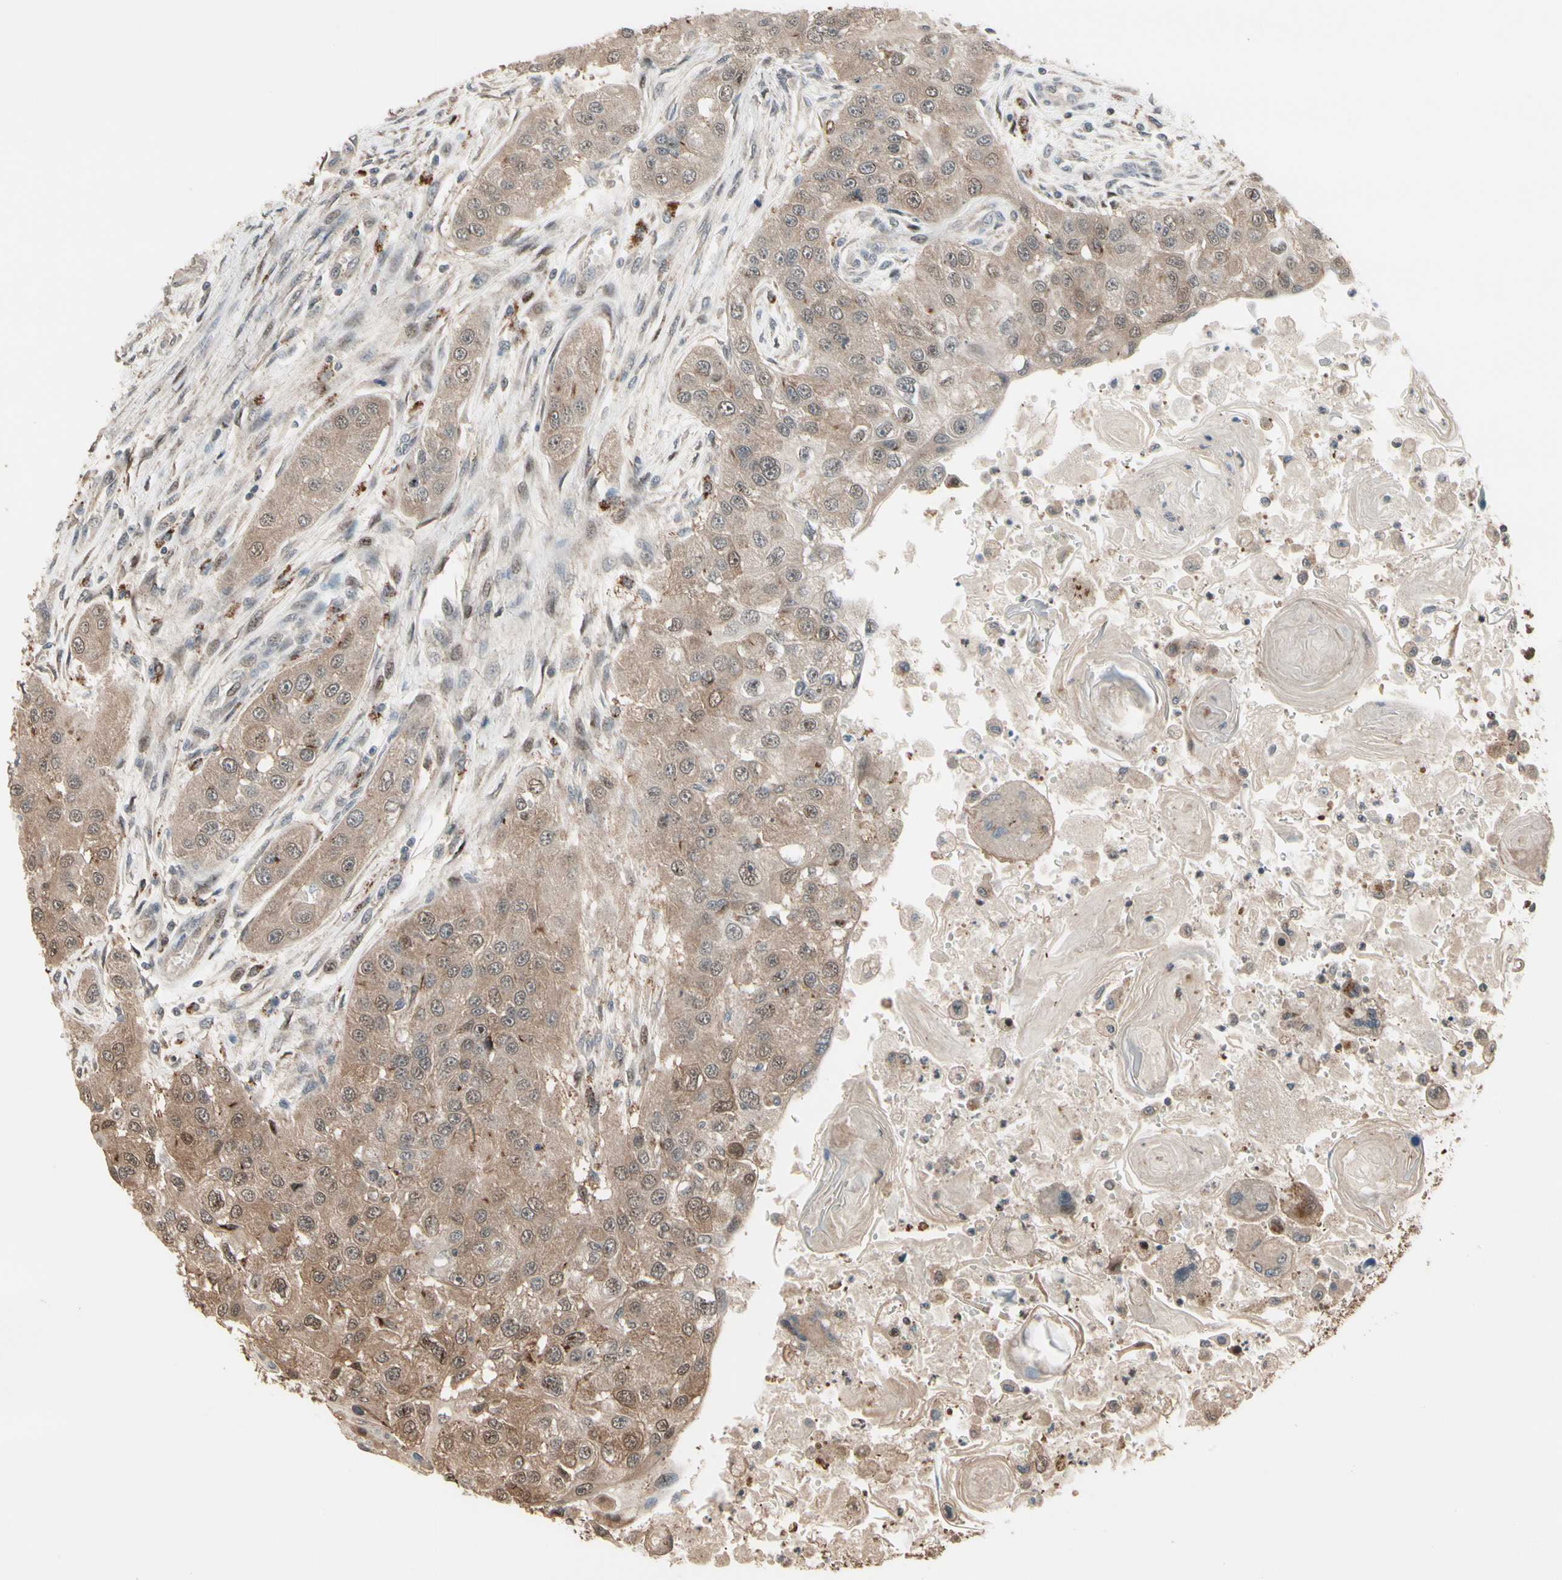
{"staining": {"intensity": "weak", "quantity": ">75%", "location": "cytoplasmic/membranous"}, "tissue": "head and neck cancer", "cell_type": "Tumor cells", "image_type": "cancer", "snomed": [{"axis": "morphology", "description": "Normal tissue, NOS"}, {"axis": "morphology", "description": "Squamous cell carcinoma, NOS"}, {"axis": "topography", "description": "Skeletal muscle"}, {"axis": "topography", "description": "Head-Neck"}], "caption": "A low amount of weak cytoplasmic/membranous expression is appreciated in approximately >75% of tumor cells in head and neck cancer (squamous cell carcinoma) tissue.", "gene": "CSF1R", "patient": {"sex": "male", "age": 51}}